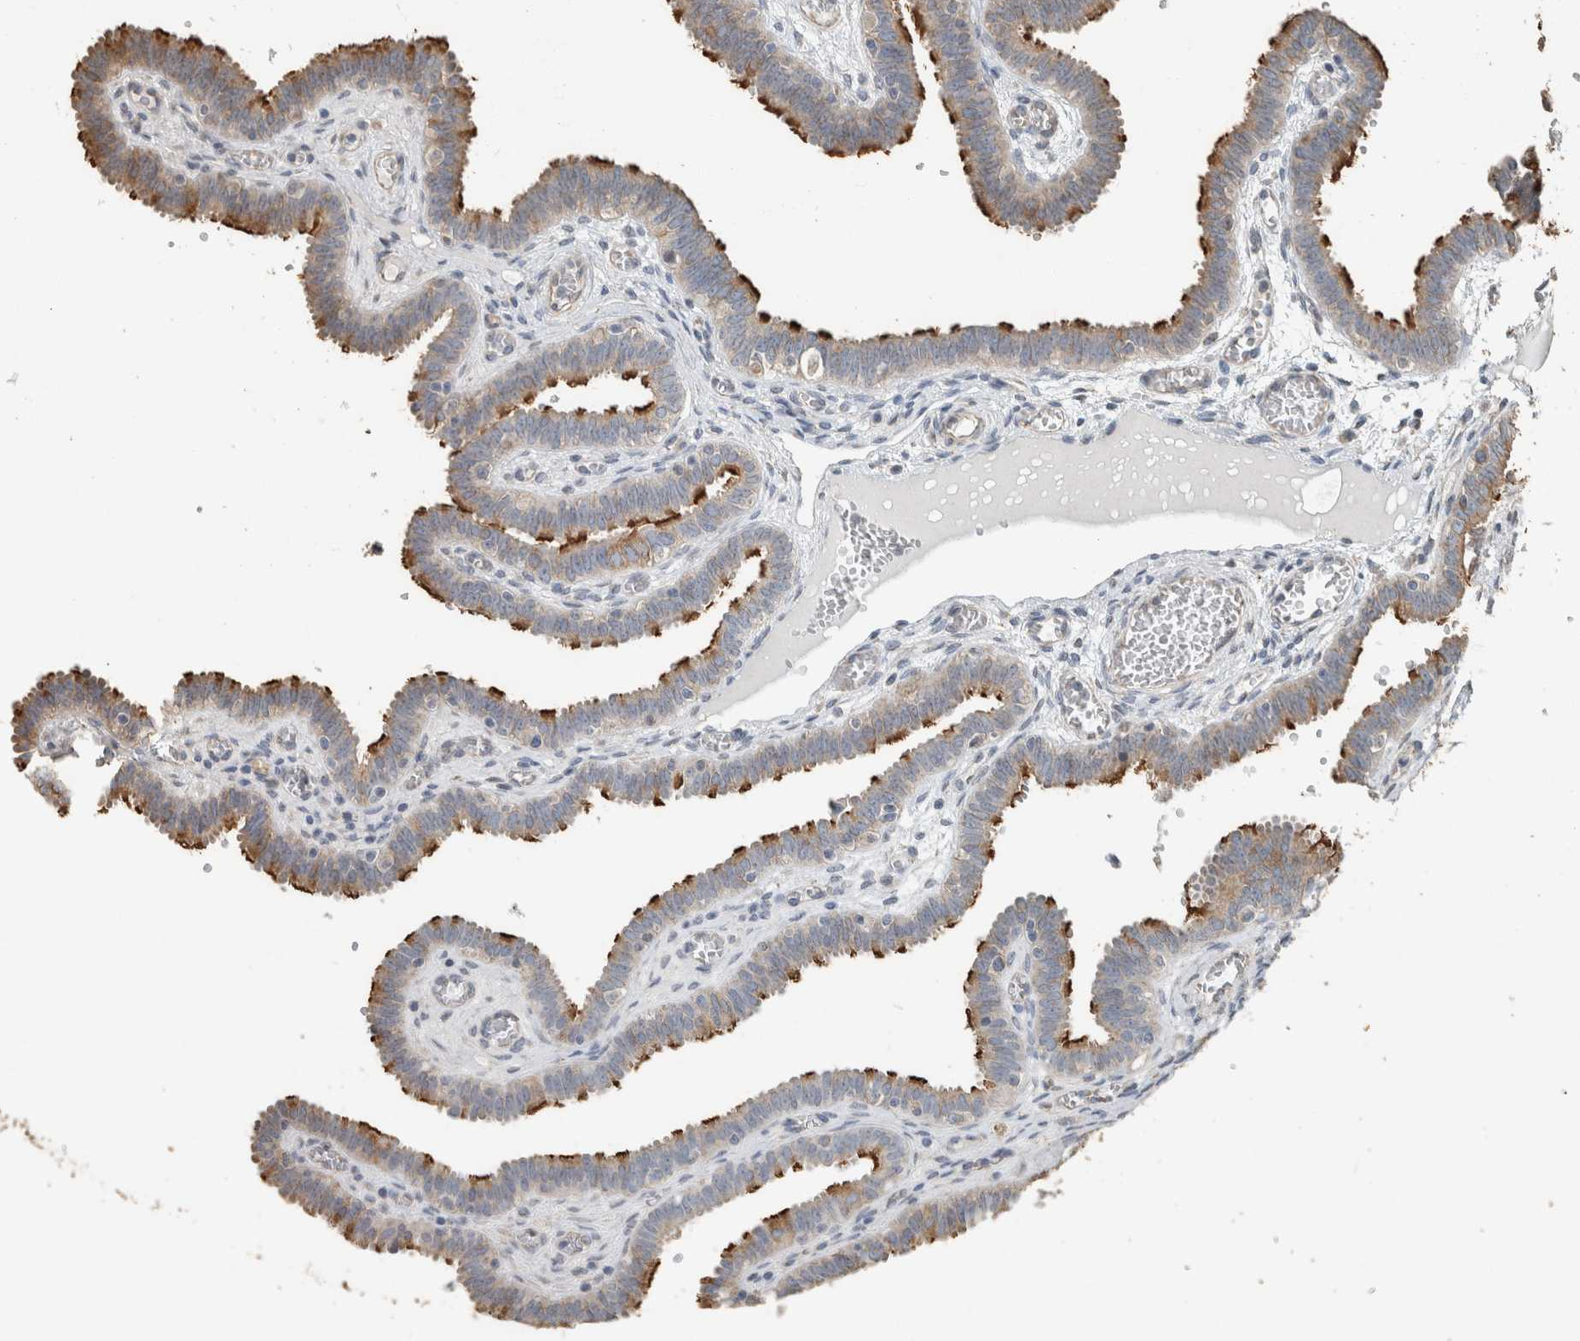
{"staining": {"intensity": "moderate", "quantity": ">75%", "location": "cytoplasmic/membranous"}, "tissue": "fallopian tube", "cell_type": "Glandular cells", "image_type": "normal", "snomed": [{"axis": "morphology", "description": "Normal tissue, NOS"}, {"axis": "topography", "description": "Fallopian tube"}, {"axis": "topography", "description": "Placenta"}], "caption": "Immunohistochemistry (IHC) of benign fallopian tube shows medium levels of moderate cytoplasmic/membranous positivity in about >75% of glandular cells. (DAB = brown stain, brightfield microscopy at high magnification).", "gene": "ACVR2B", "patient": {"sex": "female", "age": 32}}